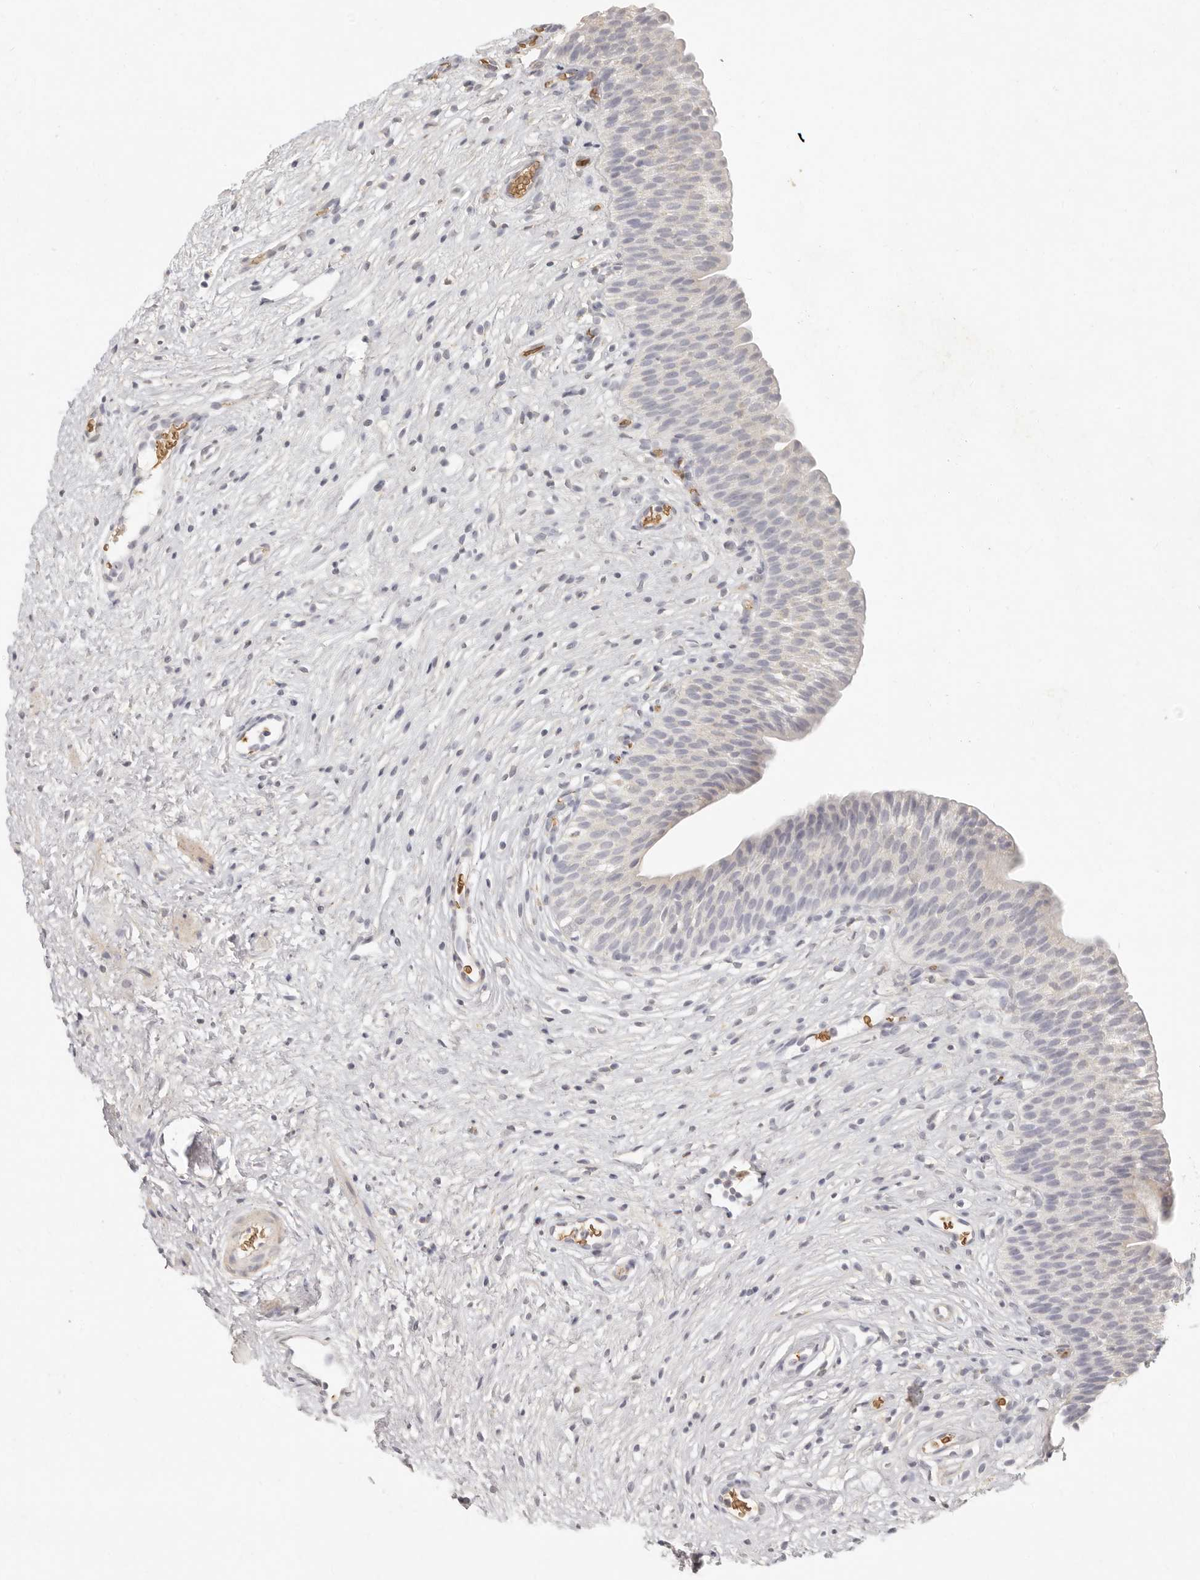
{"staining": {"intensity": "negative", "quantity": "none", "location": "none"}, "tissue": "urinary bladder", "cell_type": "Urothelial cells", "image_type": "normal", "snomed": [{"axis": "morphology", "description": "Normal tissue, NOS"}, {"axis": "topography", "description": "Urinary bladder"}], "caption": "DAB immunohistochemical staining of unremarkable human urinary bladder reveals no significant positivity in urothelial cells. Nuclei are stained in blue.", "gene": "NIBAN1", "patient": {"sex": "male", "age": 1}}